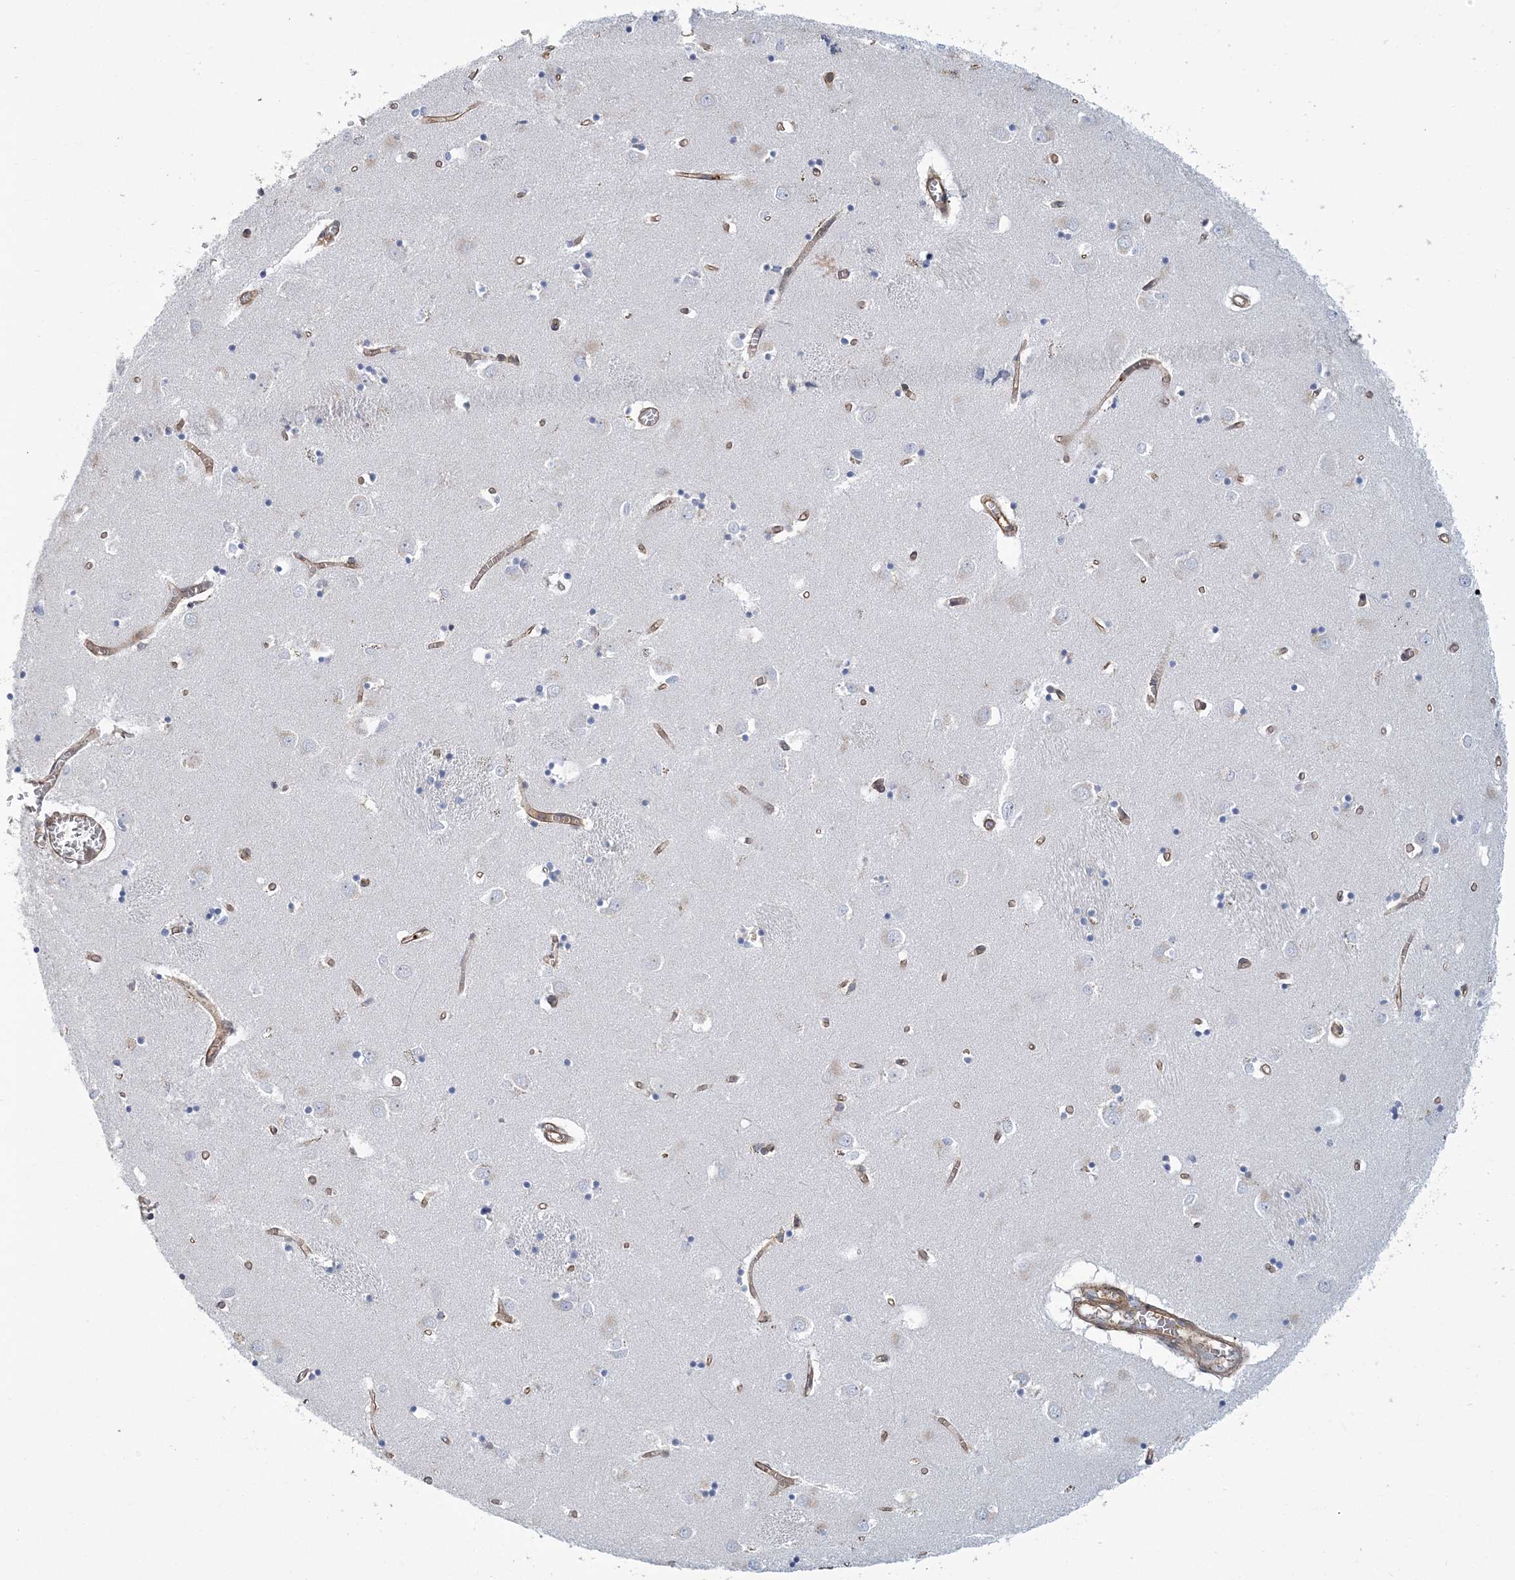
{"staining": {"intensity": "negative", "quantity": "none", "location": "none"}, "tissue": "caudate", "cell_type": "Glial cells", "image_type": "normal", "snomed": [{"axis": "morphology", "description": "Normal tissue, NOS"}, {"axis": "topography", "description": "Lateral ventricle wall"}], "caption": "High magnification brightfield microscopy of normal caudate stained with DAB (3,3'-diaminobenzidine) (brown) and counterstained with hematoxylin (blue): glial cells show no significant expression. Nuclei are stained in blue.", "gene": "ARAP2", "patient": {"sex": "male", "age": 70}}